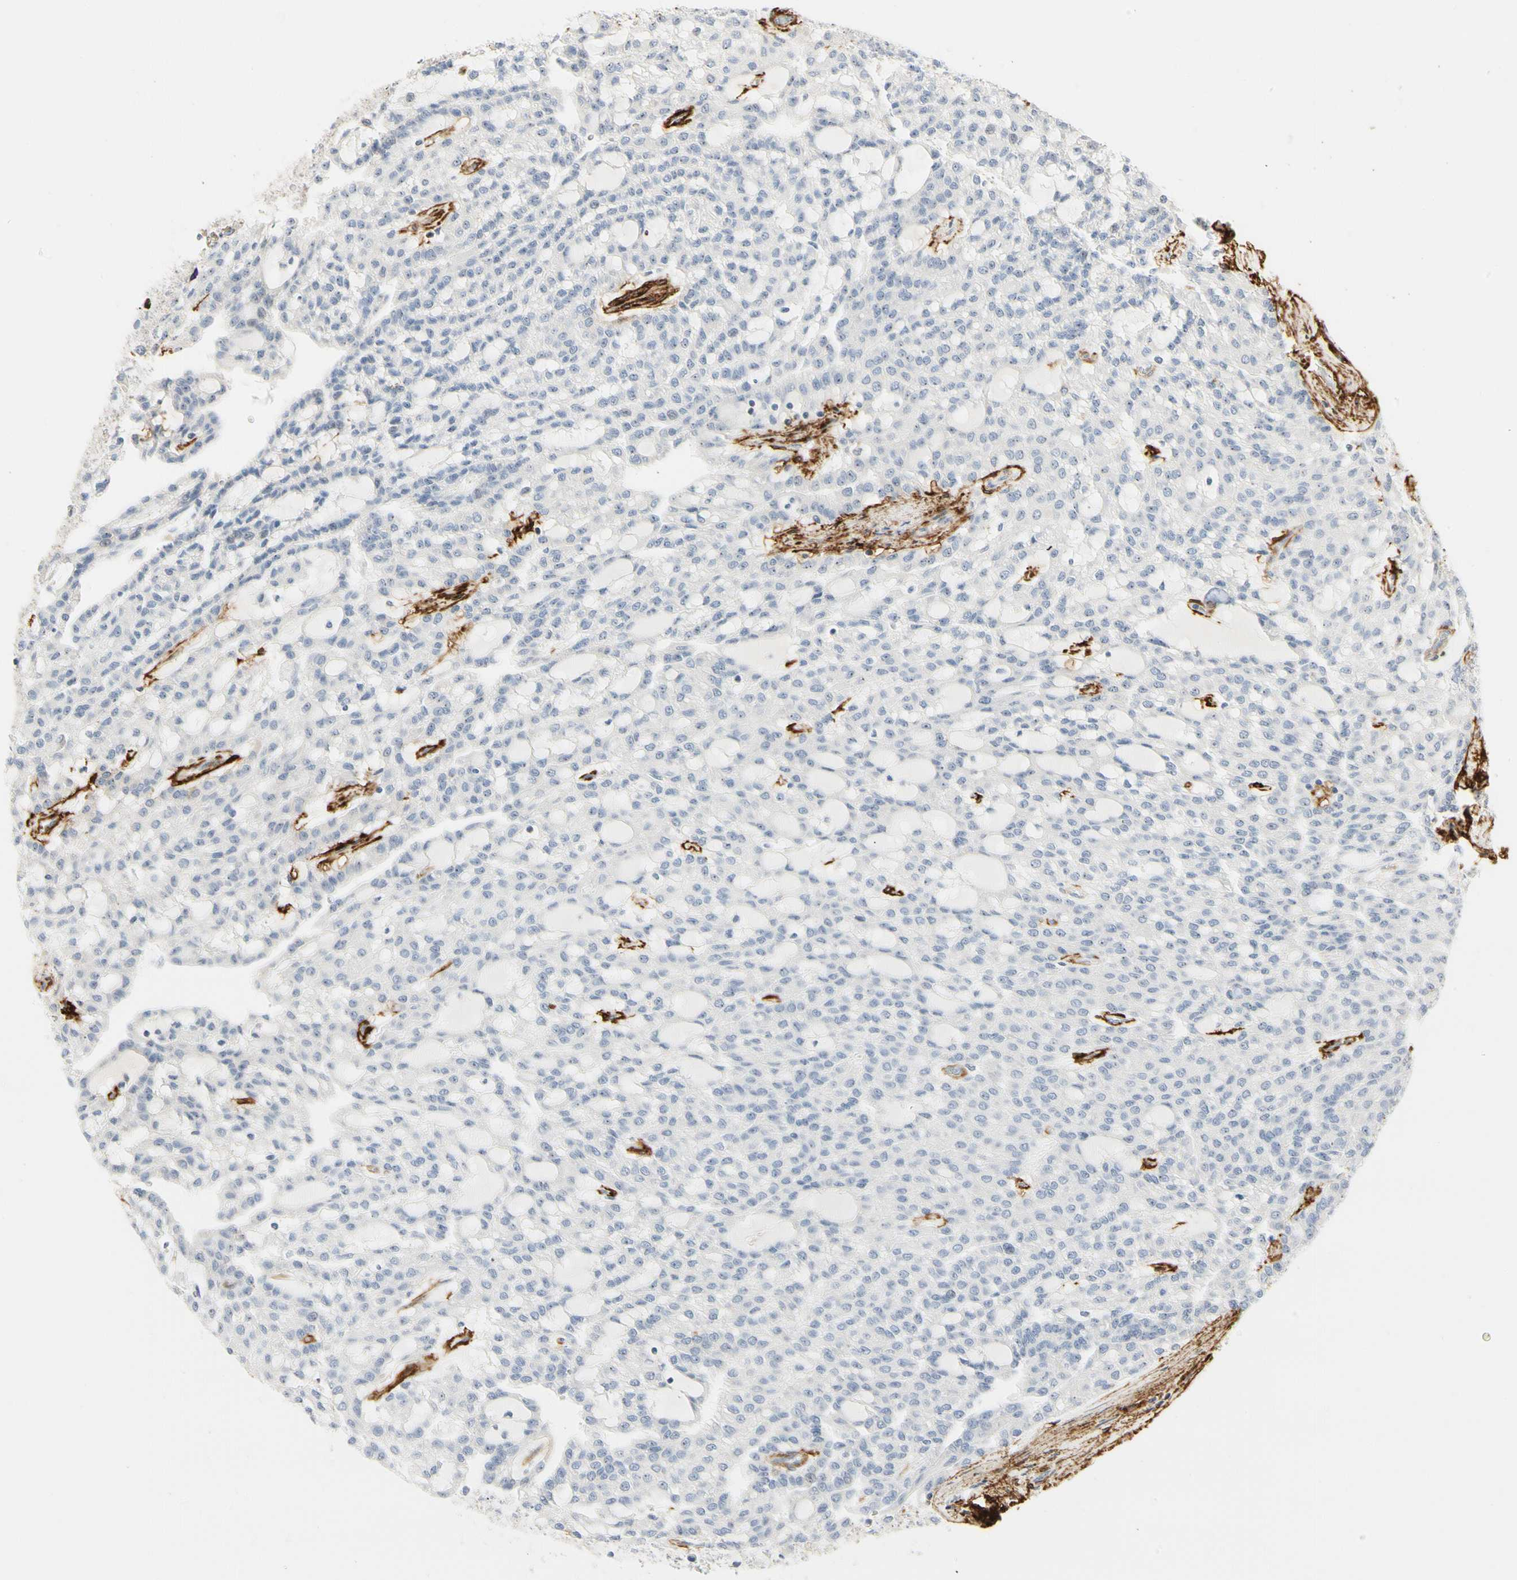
{"staining": {"intensity": "negative", "quantity": "none", "location": "none"}, "tissue": "renal cancer", "cell_type": "Tumor cells", "image_type": "cancer", "snomed": [{"axis": "morphology", "description": "Adenocarcinoma, NOS"}, {"axis": "topography", "description": "Kidney"}], "caption": "Histopathology image shows no protein positivity in tumor cells of renal cancer (adenocarcinoma) tissue.", "gene": "GGT5", "patient": {"sex": "male", "age": 63}}